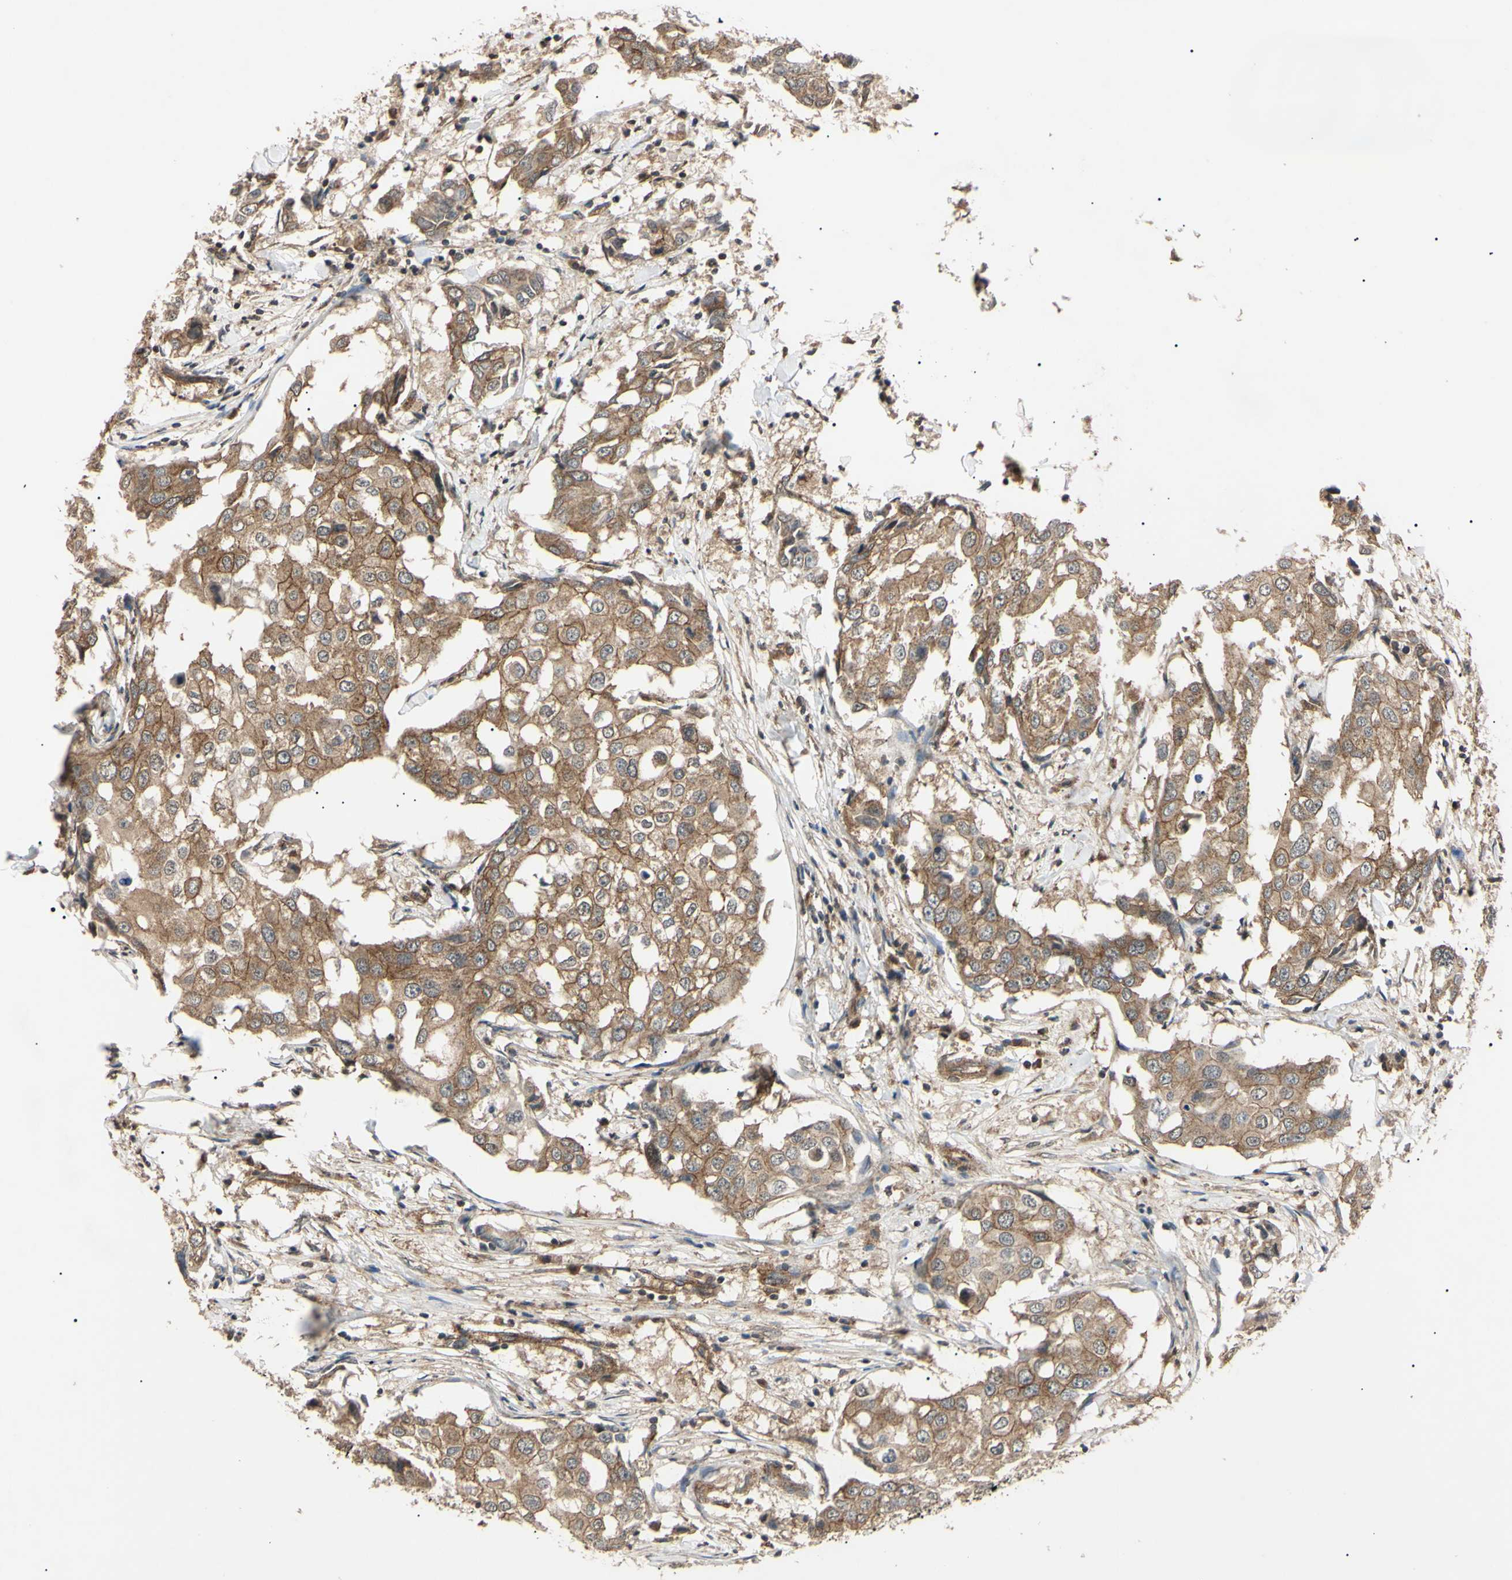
{"staining": {"intensity": "moderate", "quantity": "25%-75%", "location": "cytoplasmic/membranous"}, "tissue": "breast cancer", "cell_type": "Tumor cells", "image_type": "cancer", "snomed": [{"axis": "morphology", "description": "Duct carcinoma"}, {"axis": "topography", "description": "Breast"}], "caption": "Breast intraductal carcinoma tissue shows moderate cytoplasmic/membranous expression in about 25%-75% of tumor cells, visualized by immunohistochemistry.", "gene": "EPN1", "patient": {"sex": "female", "age": 27}}